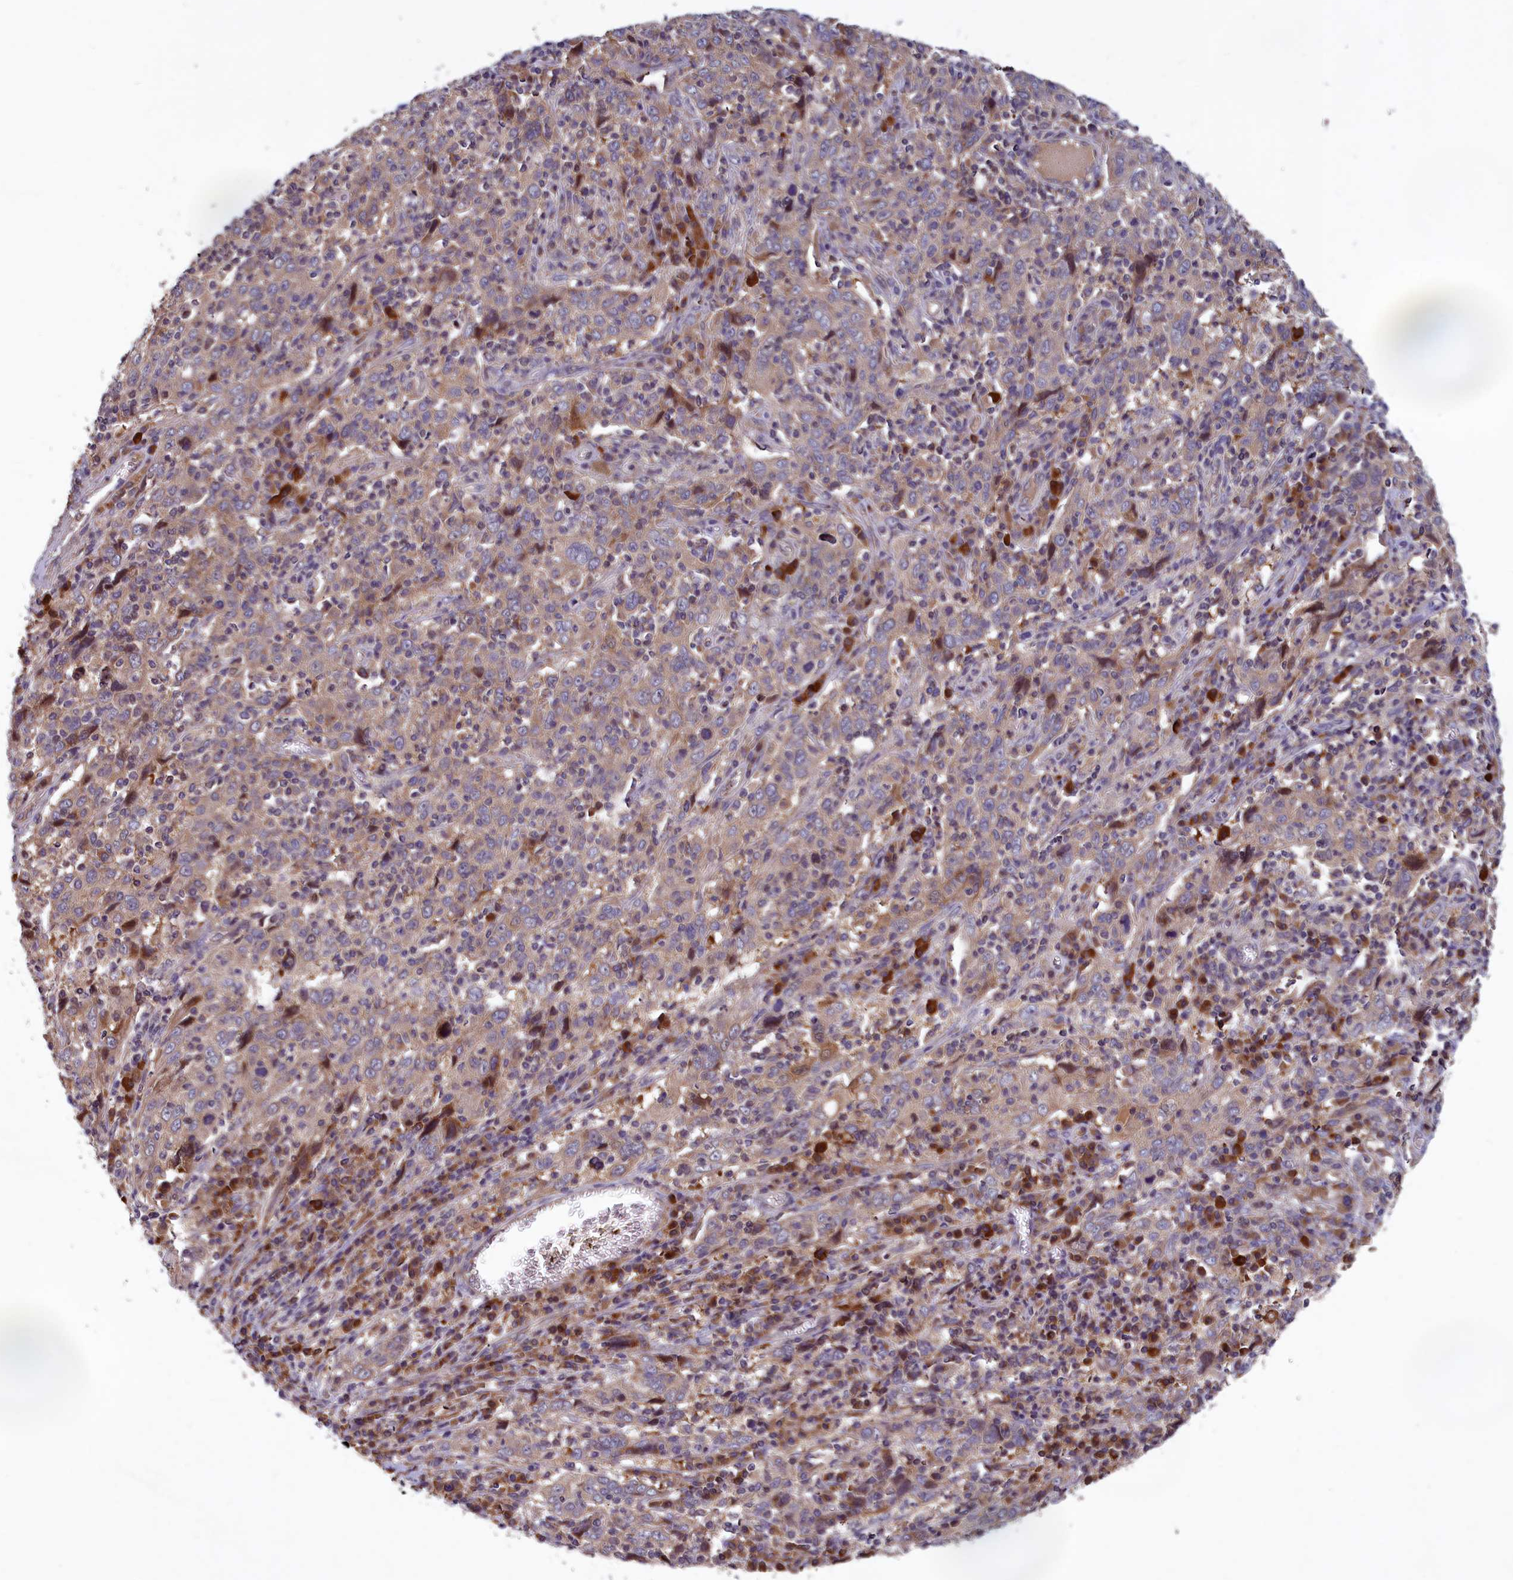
{"staining": {"intensity": "weak", "quantity": "<25%", "location": "cytoplasmic/membranous"}, "tissue": "cervical cancer", "cell_type": "Tumor cells", "image_type": "cancer", "snomed": [{"axis": "morphology", "description": "Squamous cell carcinoma, NOS"}, {"axis": "topography", "description": "Cervix"}], "caption": "A micrograph of human cervical cancer (squamous cell carcinoma) is negative for staining in tumor cells.", "gene": "CCDC15", "patient": {"sex": "female", "age": 46}}